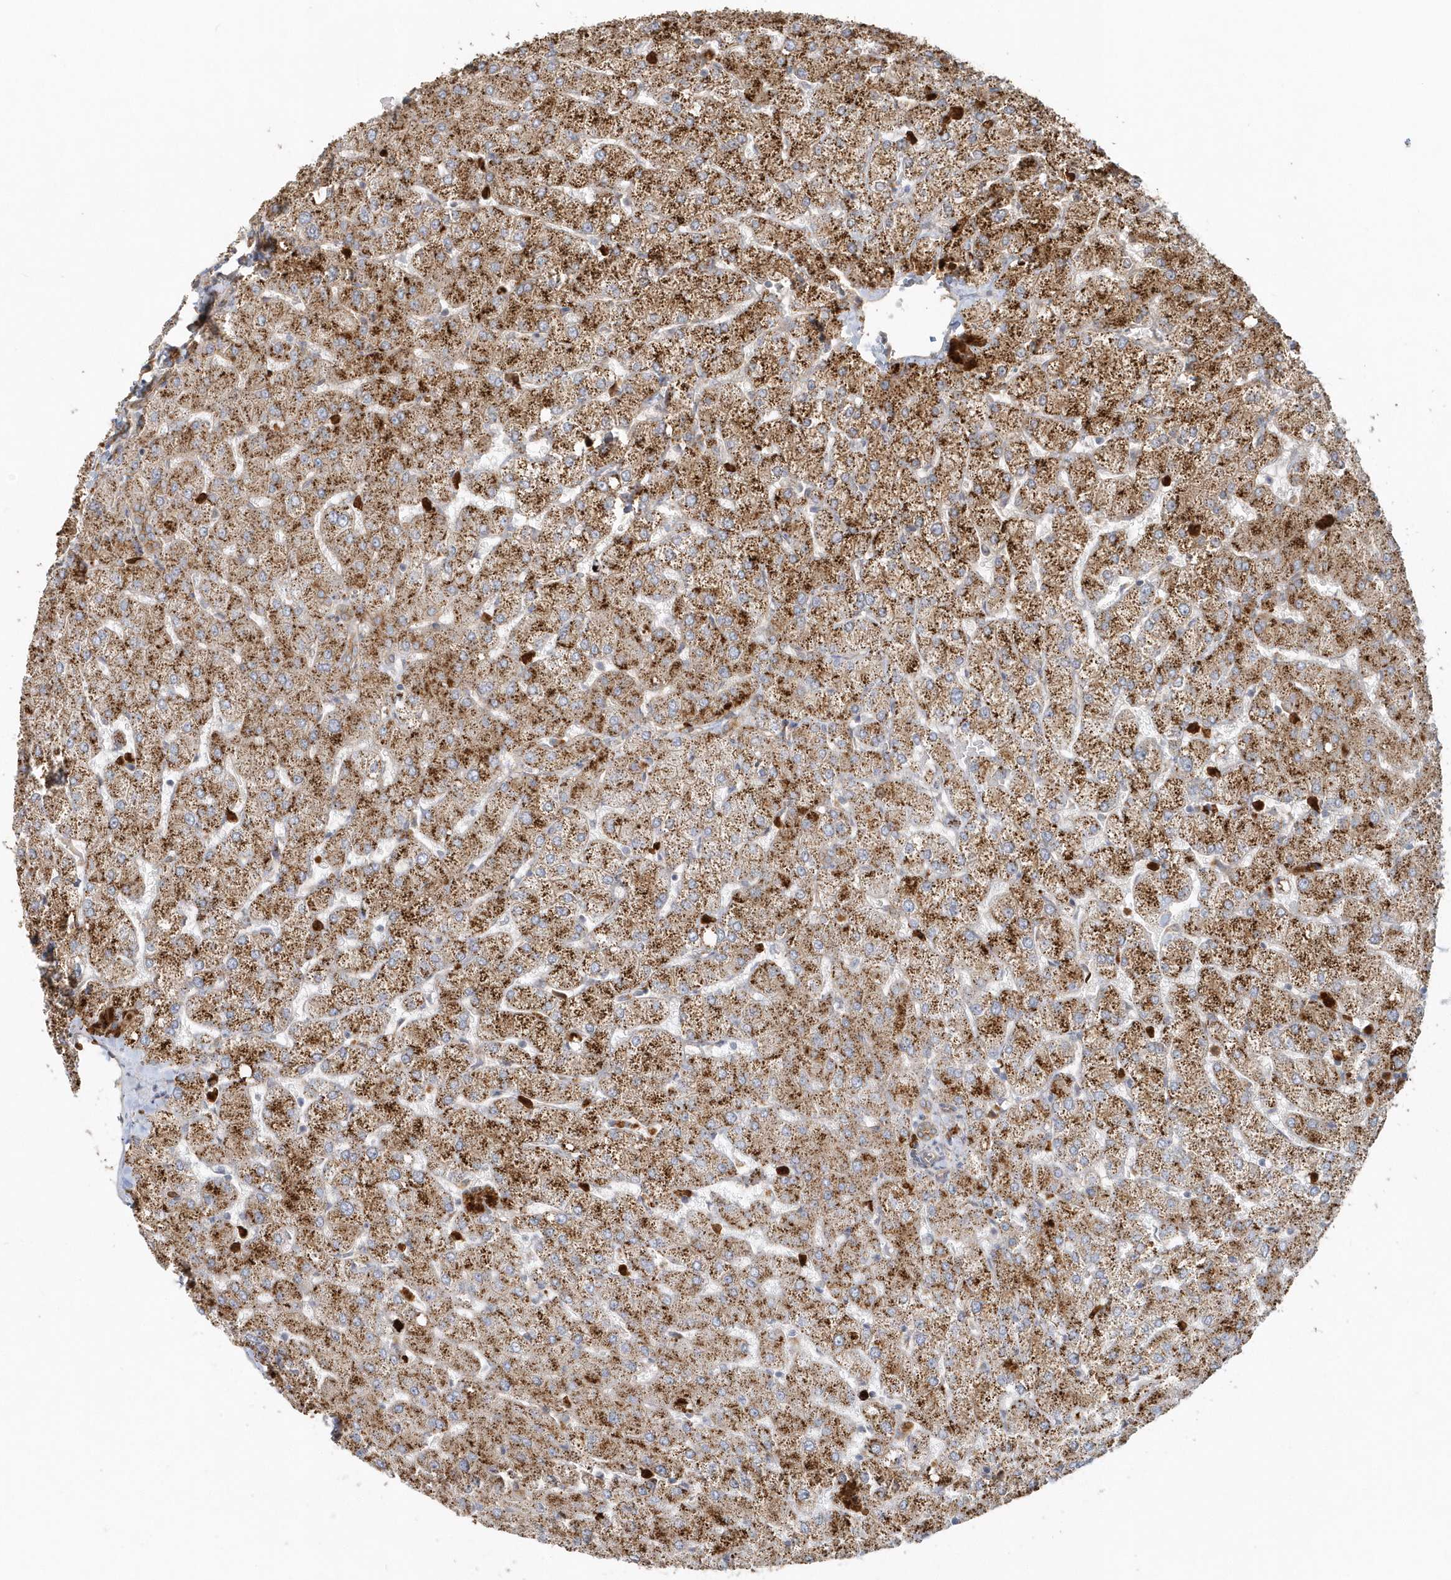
{"staining": {"intensity": "moderate", "quantity": ">75%", "location": "cytoplasmic/membranous"}, "tissue": "liver", "cell_type": "Cholangiocytes", "image_type": "normal", "snomed": [{"axis": "morphology", "description": "Normal tissue, NOS"}, {"axis": "topography", "description": "Liver"}], "caption": "High-power microscopy captured an immunohistochemistry image of benign liver, revealing moderate cytoplasmic/membranous staining in about >75% of cholangiocytes. The staining is performed using DAB brown chromogen to label protein expression. The nuclei are counter-stained blue using hematoxylin.", "gene": "DNAH1", "patient": {"sex": "female", "age": 54}}